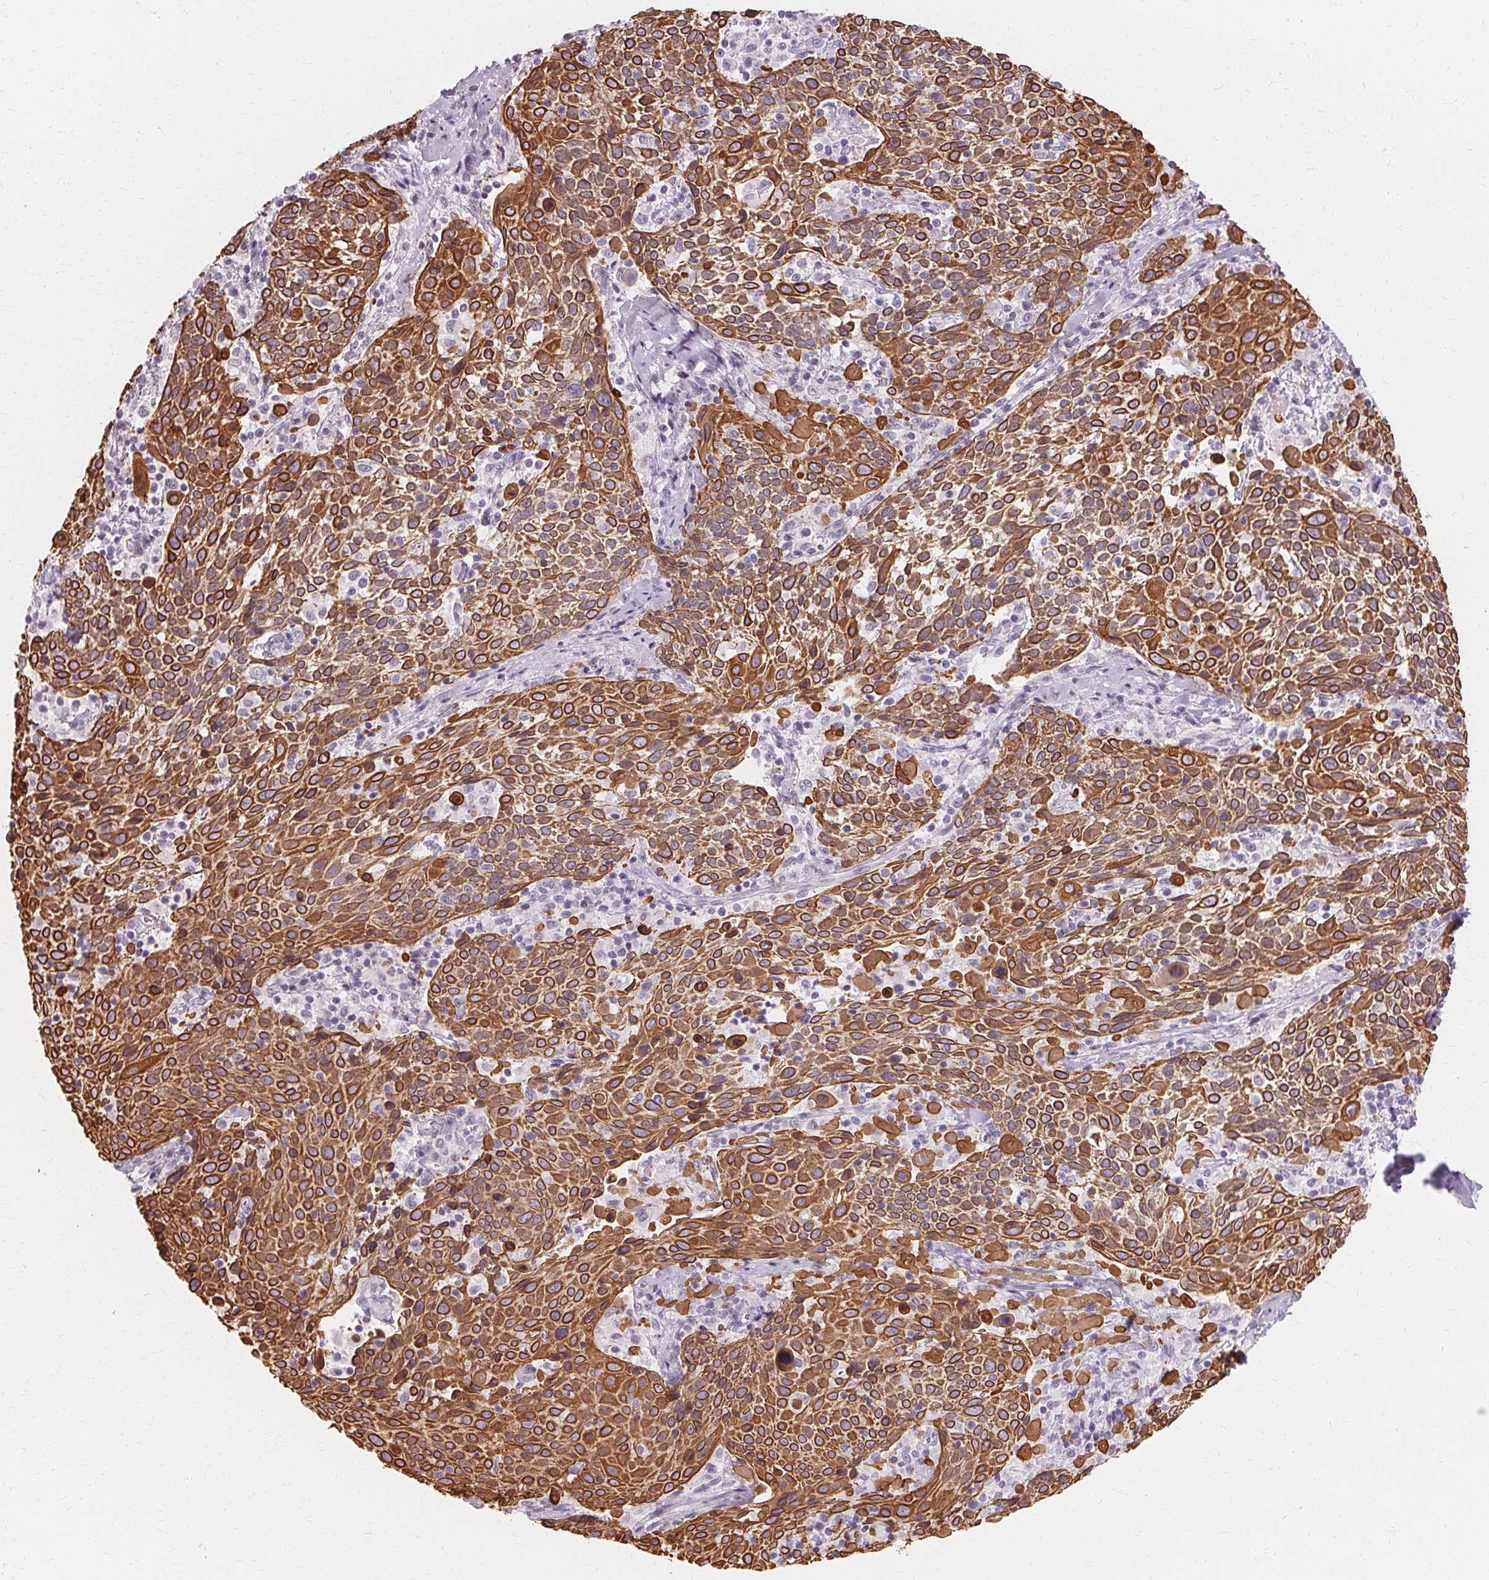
{"staining": {"intensity": "moderate", "quantity": ">75%", "location": "cytoplasmic/membranous"}, "tissue": "cervical cancer", "cell_type": "Tumor cells", "image_type": "cancer", "snomed": [{"axis": "morphology", "description": "Squamous cell carcinoma, NOS"}, {"axis": "topography", "description": "Cervix"}], "caption": "Squamous cell carcinoma (cervical) was stained to show a protein in brown. There is medium levels of moderate cytoplasmic/membranous expression in approximately >75% of tumor cells. The staining was performed using DAB (3,3'-diaminobenzidine), with brown indicating positive protein expression. Nuclei are stained blue with hematoxylin.", "gene": "KRT6C", "patient": {"sex": "female", "age": 61}}